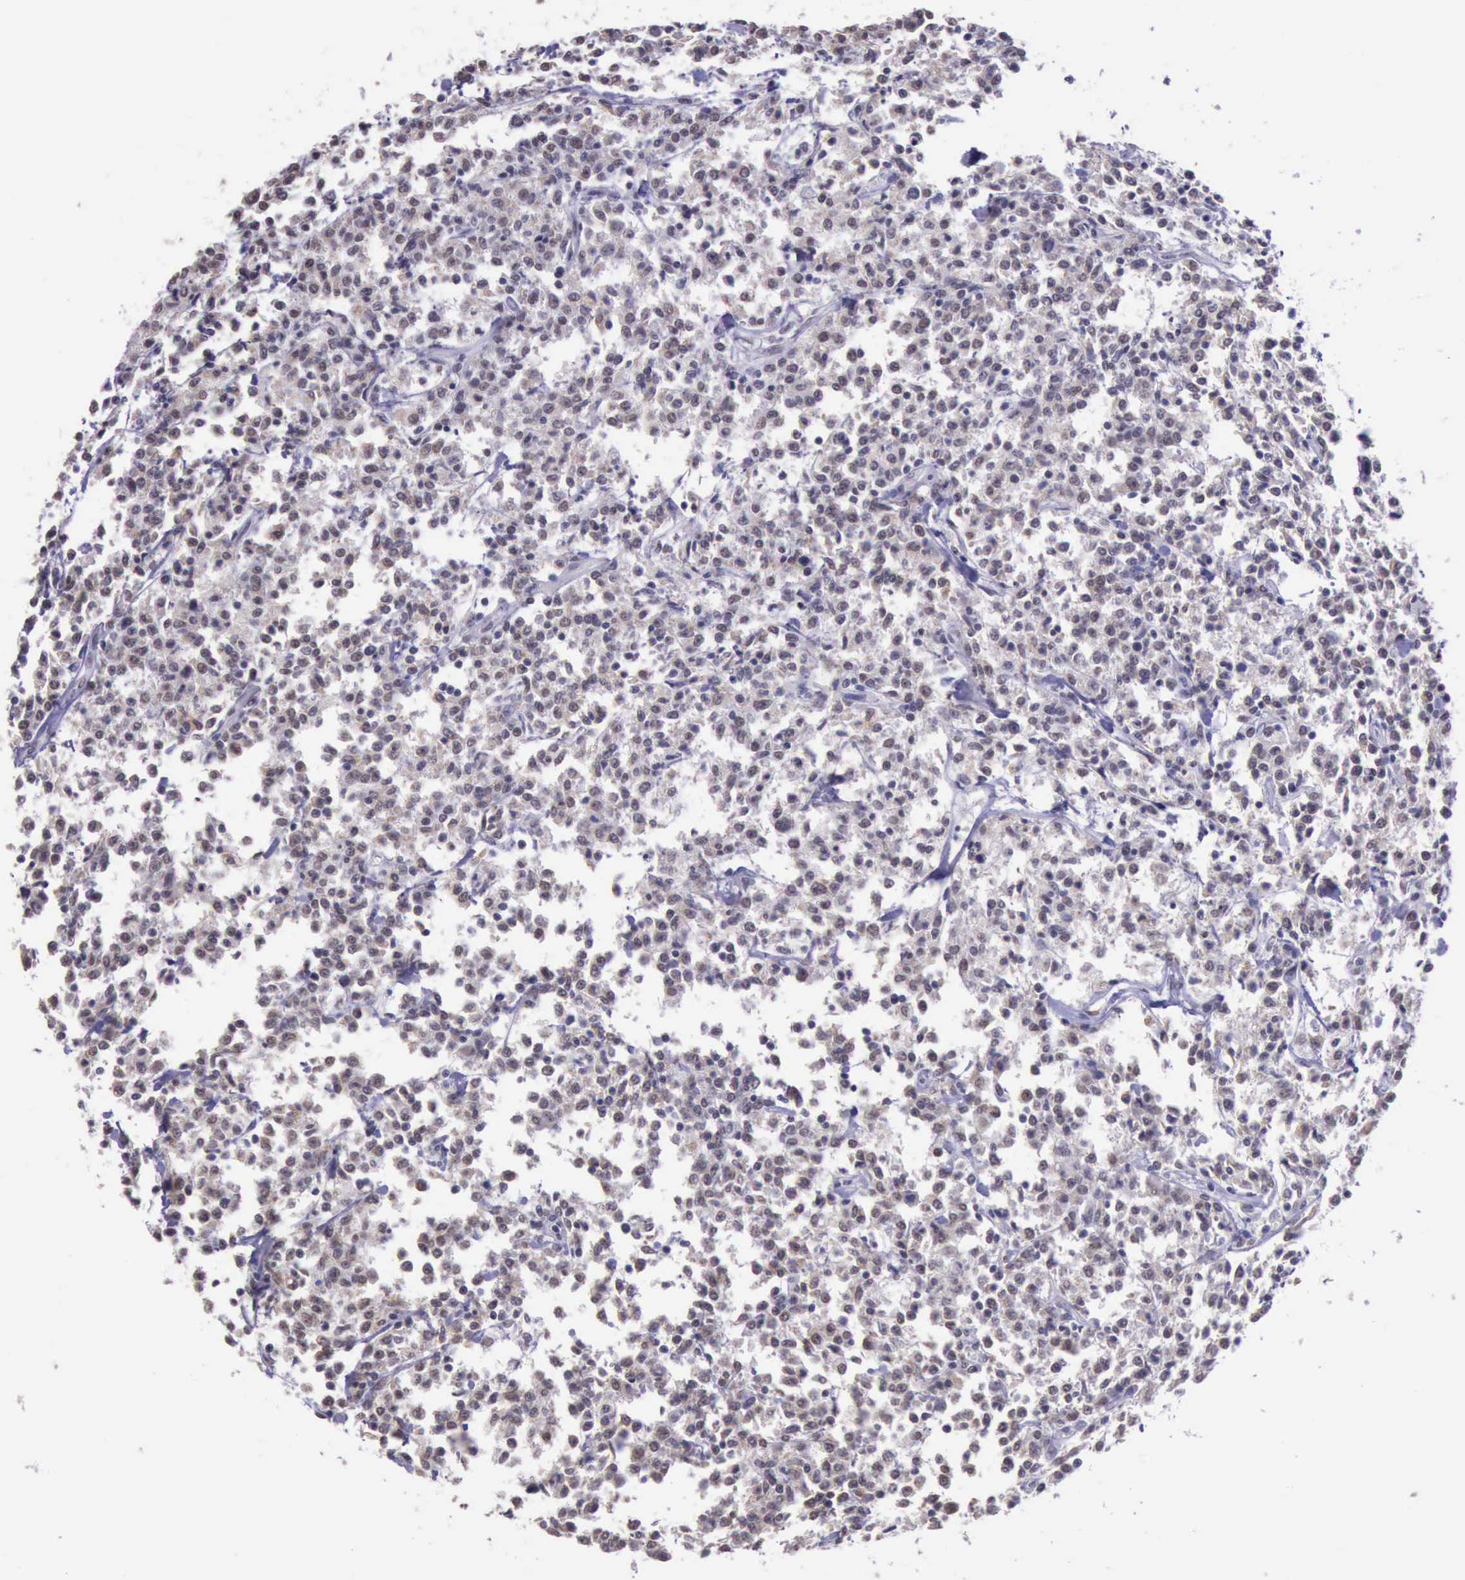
{"staining": {"intensity": "weak", "quantity": ">75%", "location": "nuclear"}, "tissue": "lymphoma", "cell_type": "Tumor cells", "image_type": "cancer", "snomed": [{"axis": "morphology", "description": "Malignant lymphoma, non-Hodgkin's type, Low grade"}, {"axis": "topography", "description": "Small intestine"}], "caption": "IHC of human low-grade malignant lymphoma, non-Hodgkin's type exhibits low levels of weak nuclear expression in approximately >75% of tumor cells.", "gene": "PRPF39", "patient": {"sex": "female", "age": 59}}